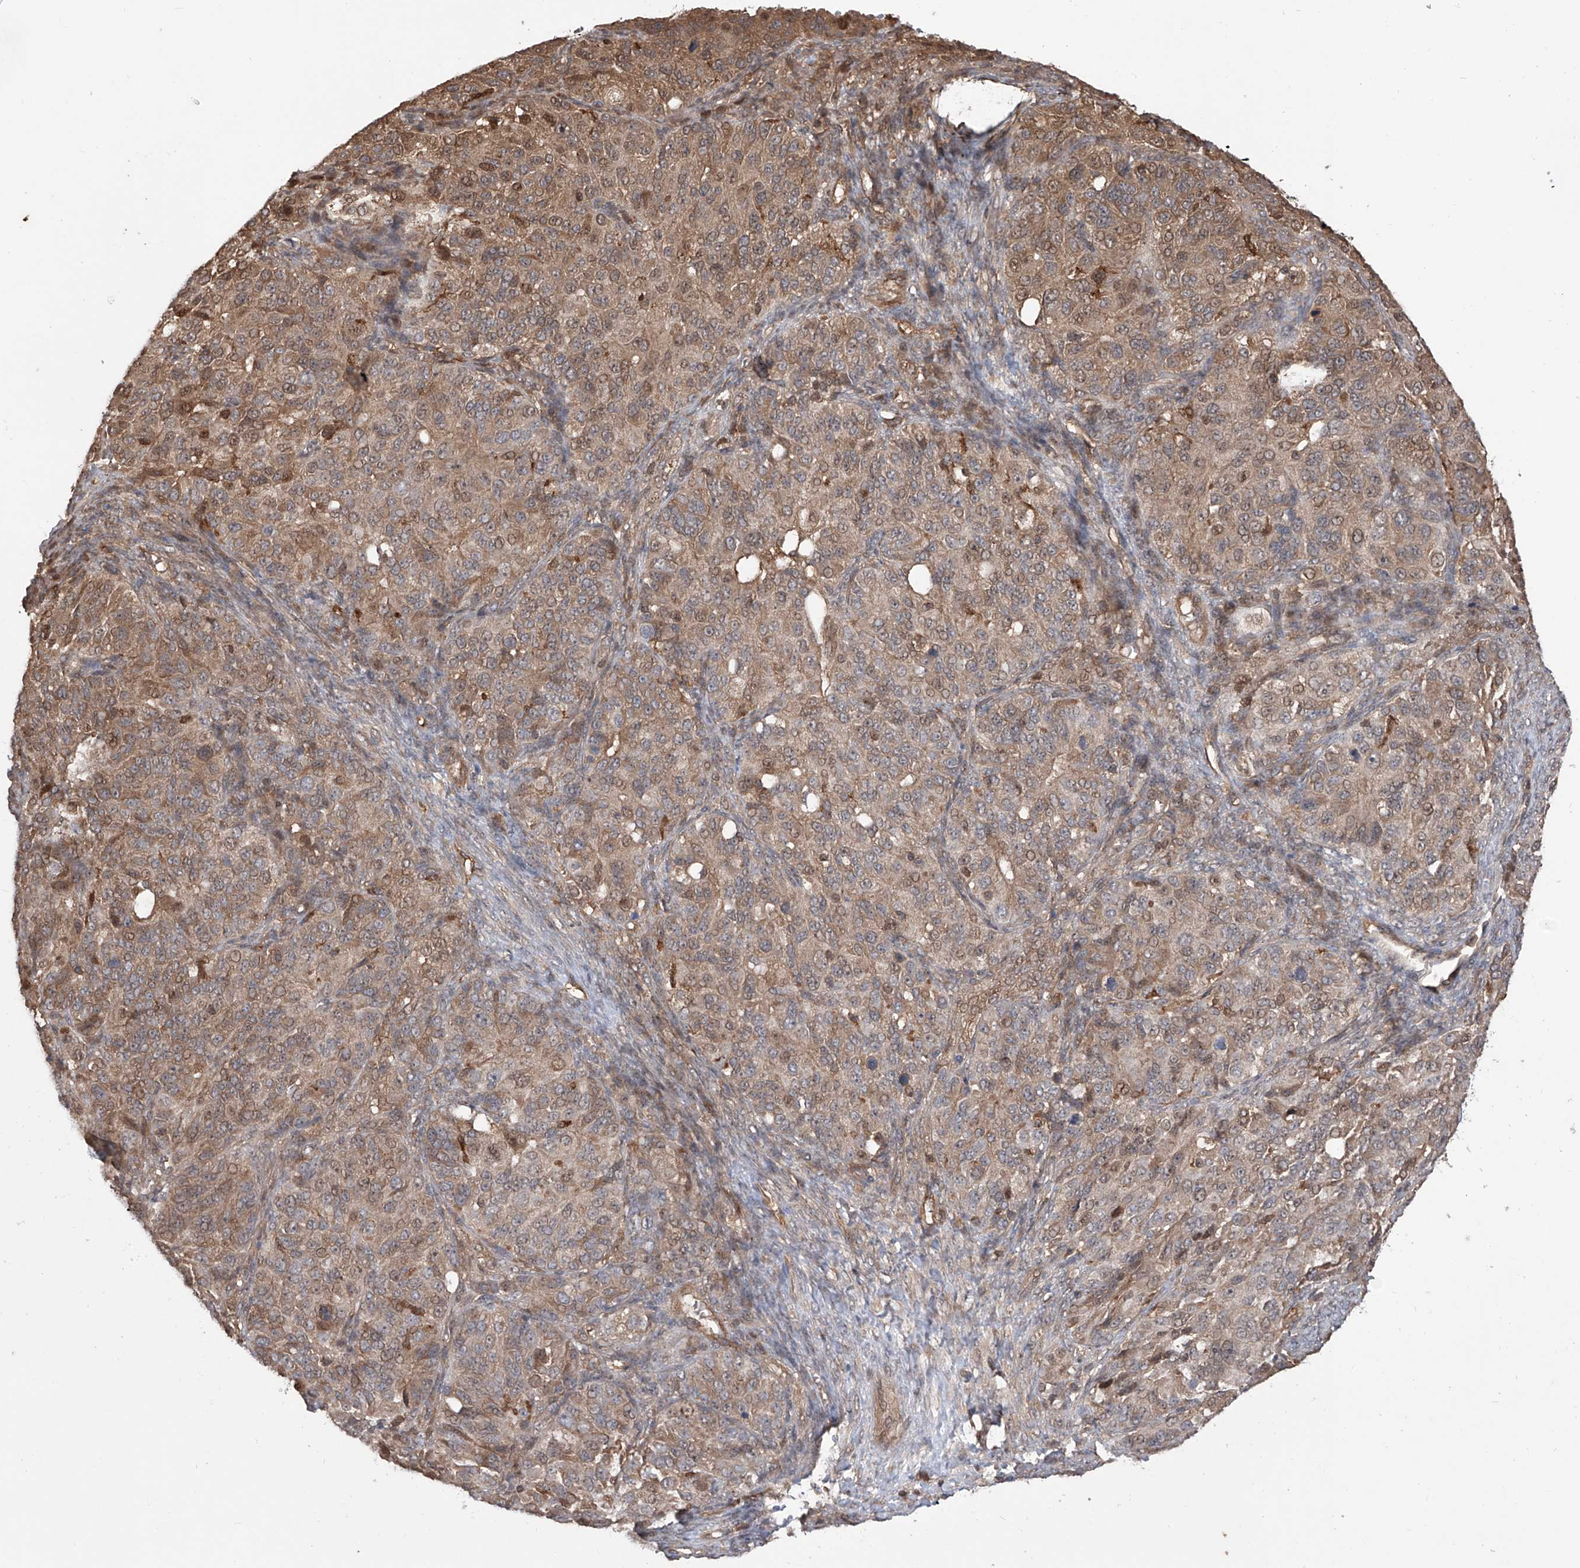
{"staining": {"intensity": "moderate", "quantity": ">75%", "location": "cytoplasmic/membranous,nuclear"}, "tissue": "ovarian cancer", "cell_type": "Tumor cells", "image_type": "cancer", "snomed": [{"axis": "morphology", "description": "Carcinoma, endometroid"}, {"axis": "topography", "description": "Ovary"}], "caption": "Human ovarian endometroid carcinoma stained with a brown dye displays moderate cytoplasmic/membranous and nuclear positive expression in approximately >75% of tumor cells.", "gene": "HOXC8", "patient": {"sex": "female", "age": 51}}